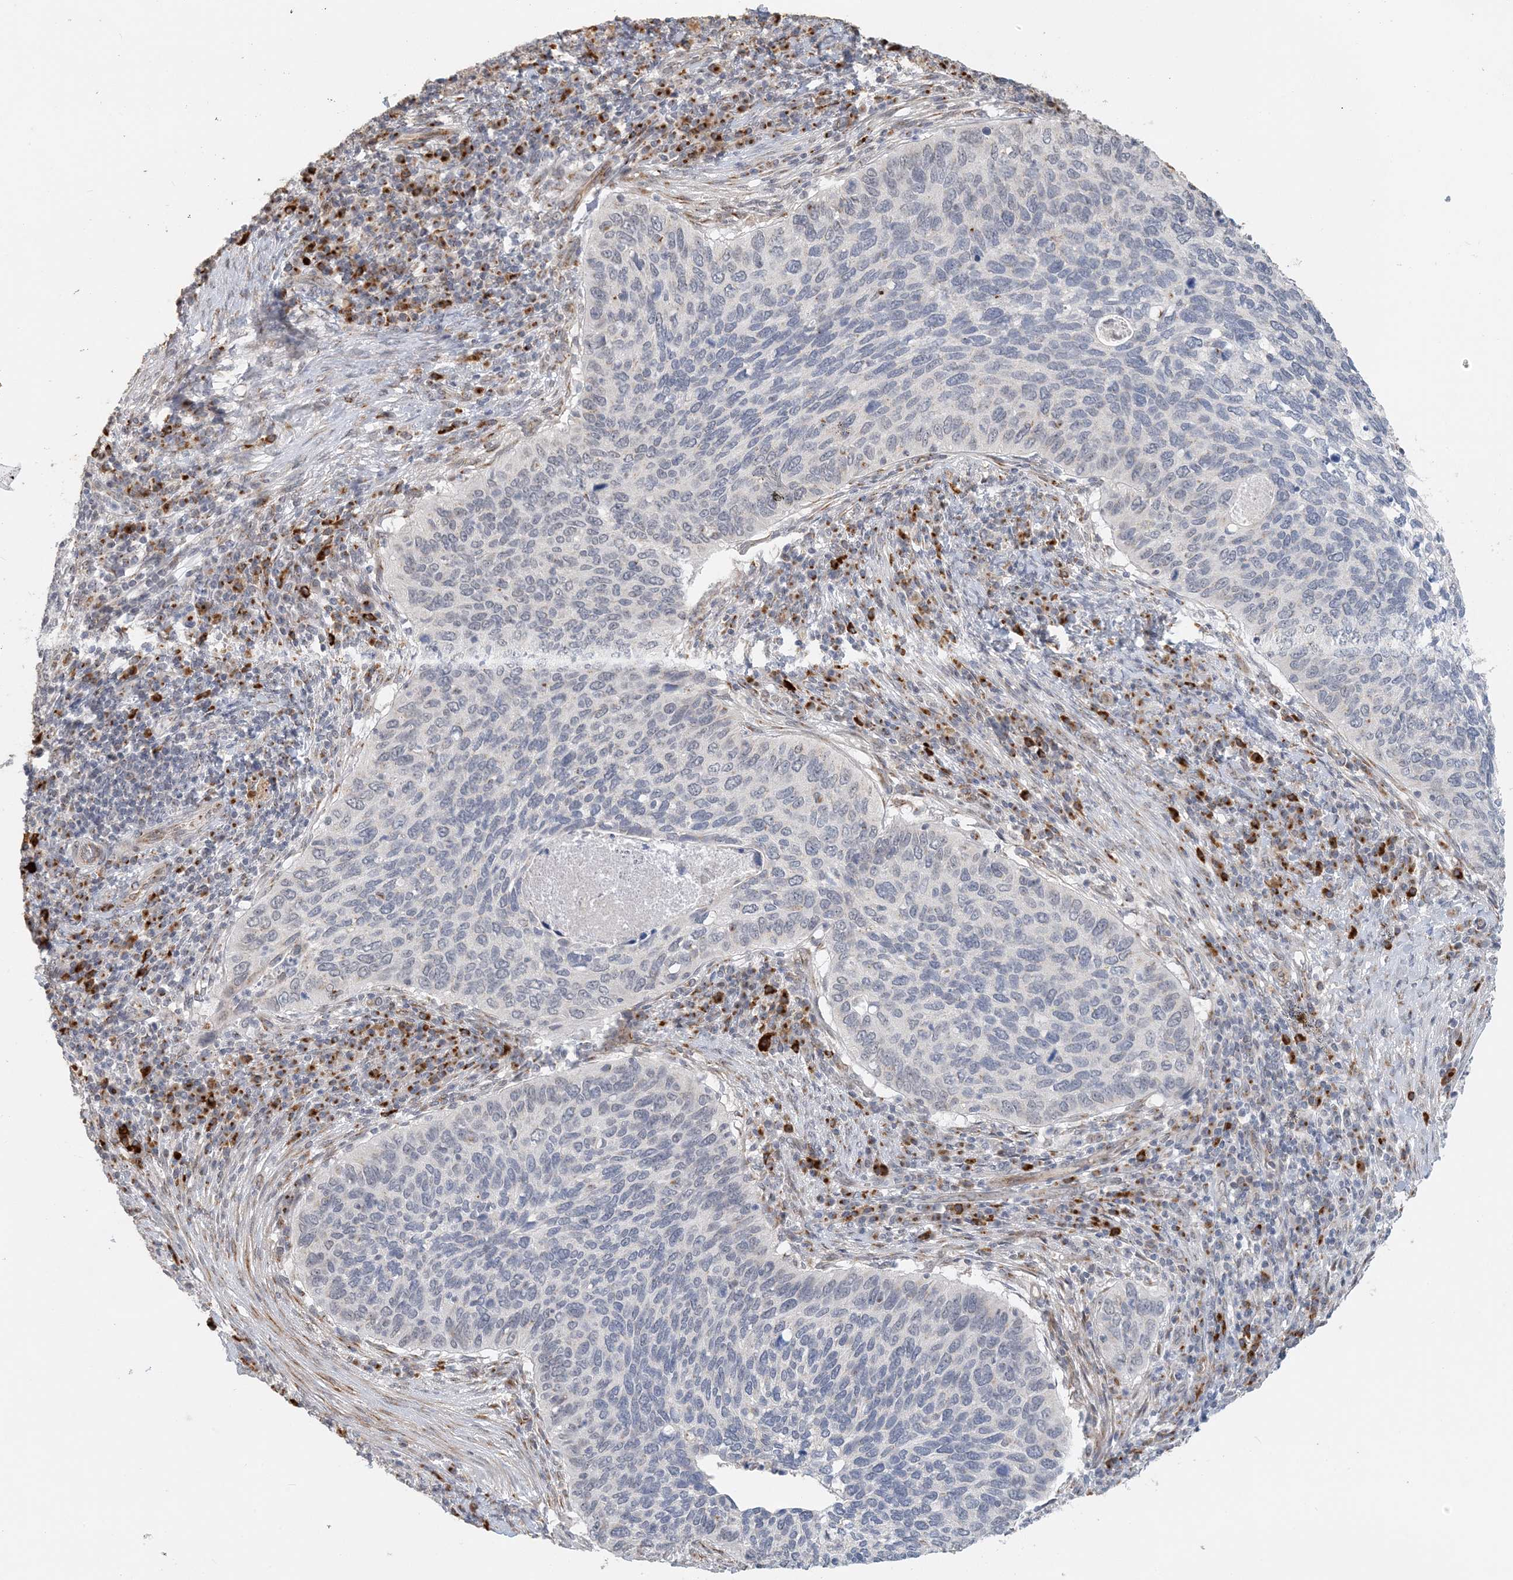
{"staining": {"intensity": "negative", "quantity": "none", "location": "none"}, "tissue": "cervical cancer", "cell_type": "Tumor cells", "image_type": "cancer", "snomed": [{"axis": "morphology", "description": "Squamous cell carcinoma, NOS"}, {"axis": "topography", "description": "Cervix"}], "caption": "DAB immunohistochemical staining of cervical cancer (squamous cell carcinoma) demonstrates no significant positivity in tumor cells.", "gene": "ZCCHC4", "patient": {"sex": "female", "age": 38}}